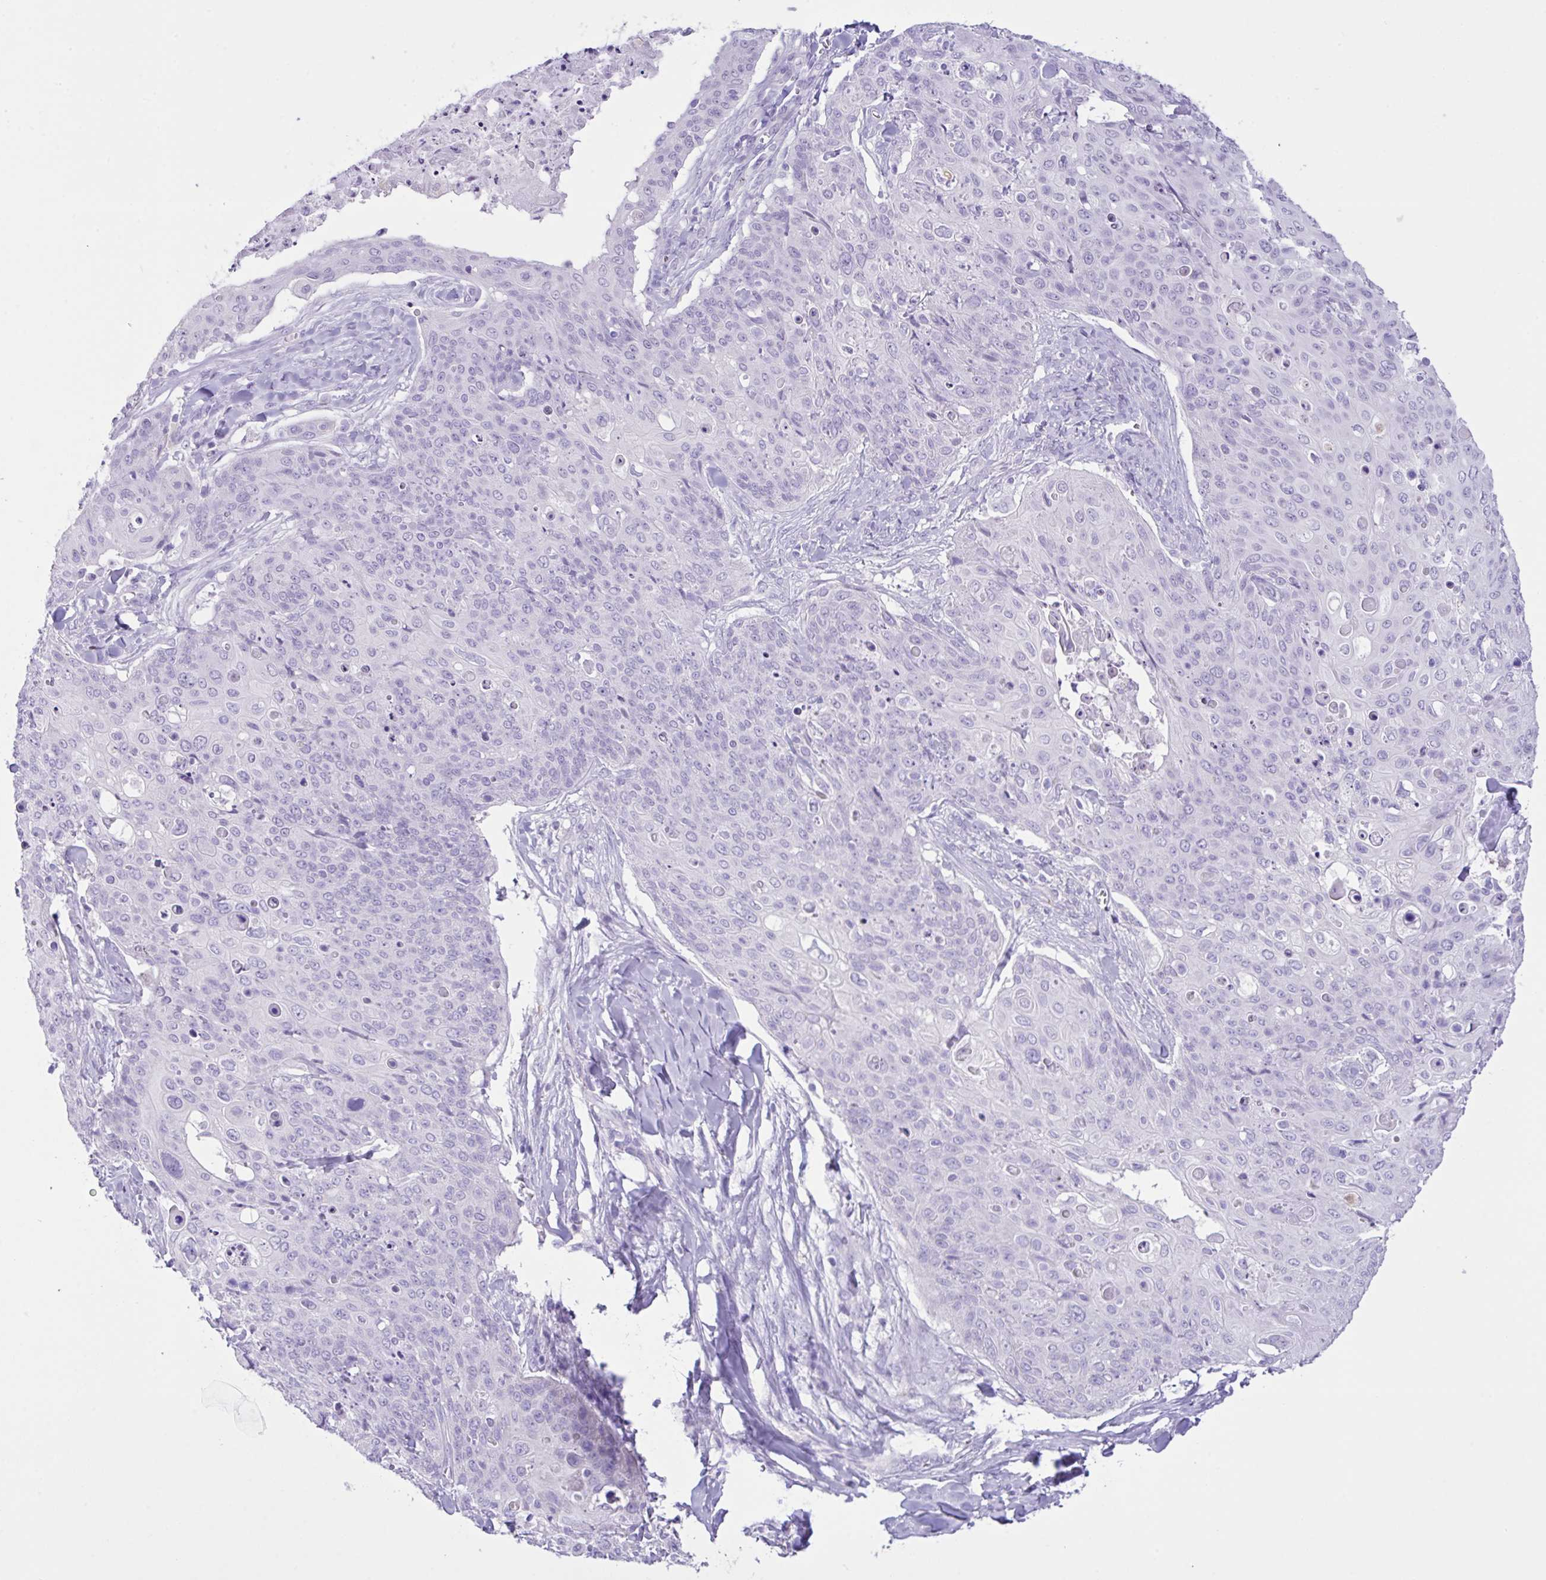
{"staining": {"intensity": "negative", "quantity": "none", "location": "none"}, "tissue": "skin cancer", "cell_type": "Tumor cells", "image_type": "cancer", "snomed": [{"axis": "morphology", "description": "Squamous cell carcinoma, NOS"}, {"axis": "topography", "description": "Skin"}, {"axis": "topography", "description": "Vulva"}], "caption": "Tumor cells are negative for protein expression in human skin cancer (squamous cell carcinoma). The staining was performed using DAB (3,3'-diaminobenzidine) to visualize the protein expression in brown, while the nuclei were stained in blue with hematoxylin (Magnification: 20x).", "gene": "CST11", "patient": {"sex": "female", "age": 85}}